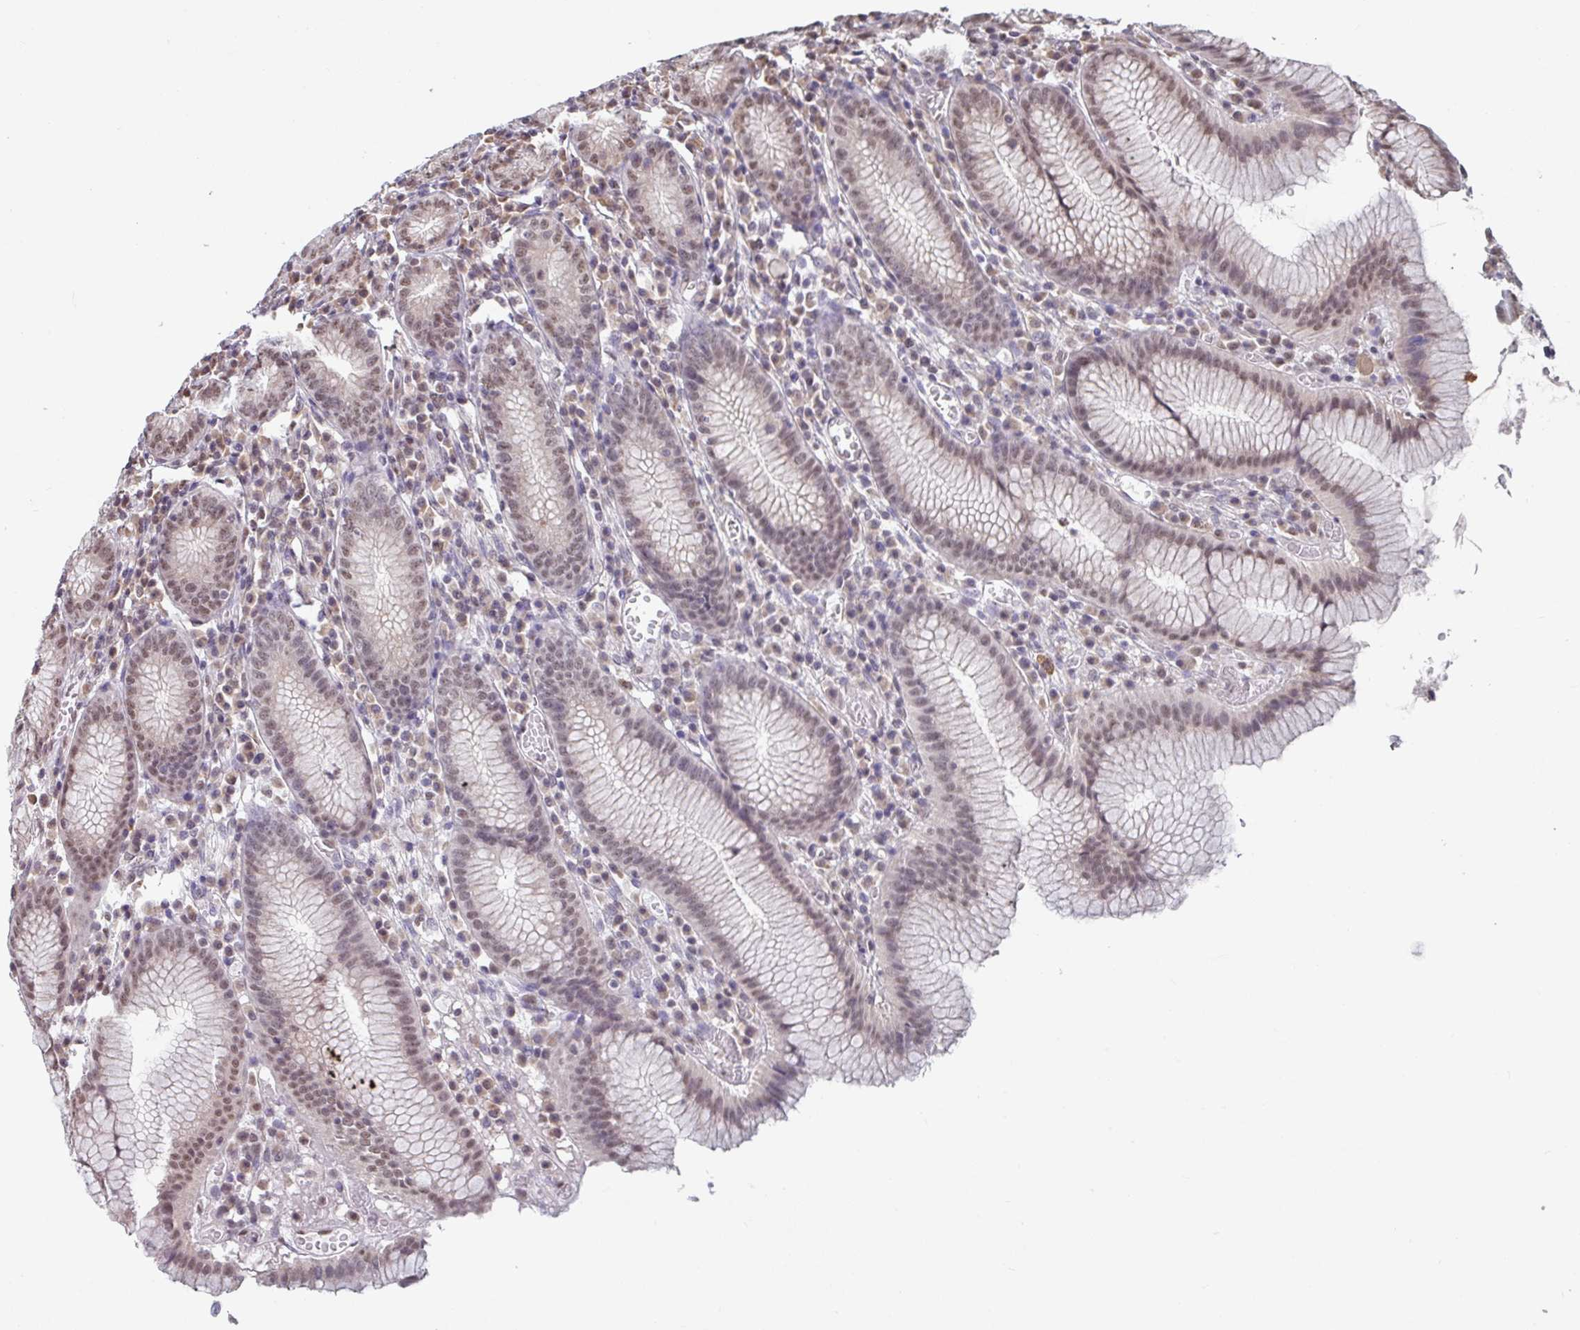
{"staining": {"intensity": "moderate", "quantity": ">75%", "location": "nuclear"}, "tissue": "stomach", "cell_type": "Glandular cells", "image_type": "normal", "snomed": [{"axis": "morphology", "description": "Normal tissue, NOS"}, {"axis": "topography", "description": "Stomach"}], "caption": "A photomicrograph of stomach stained for a protein exhibits moderate nuclear brown staining in glandular cells.", "gene": "TMED5", "patient": {"sex": "male", "age": 55}}